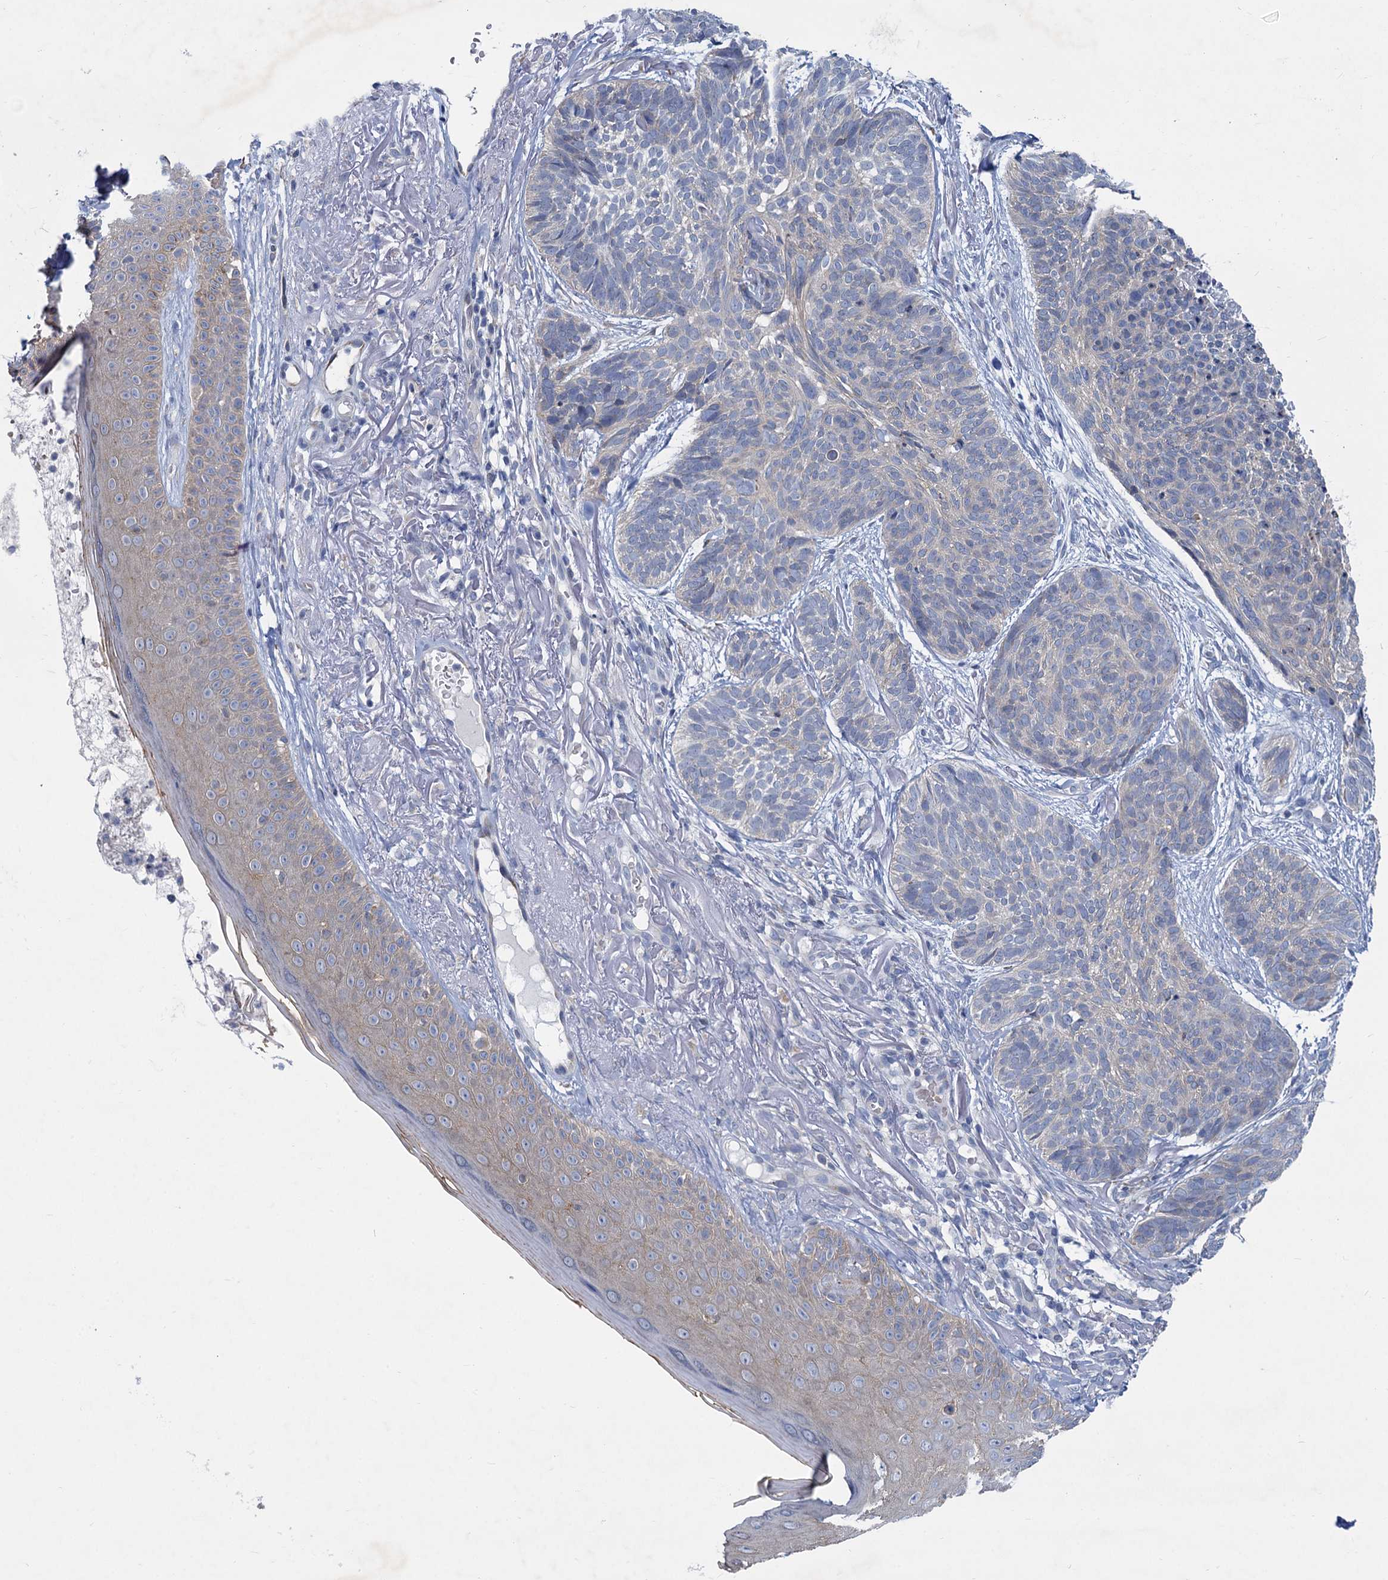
{"staining": {"intensity": "negative", "quantity": "none", "location": "none"}, "tissue": "skin cancer", "cell_type": "Tumor cells", "image_type": "cancer", "snomed": [{"axis": "morphology", "description": "Normal tissue, NOS"}, {"axis": "morphology", "description": "Basal cell carcinoma"}, {"axis": "topography", "description": "Skin"}], "caption": "IHC of basal cell carcinoma (skin) reveals no positivity in tumor cells.", "gene": "PRSS35", "patient": {"sex": "male", "age": 66}}